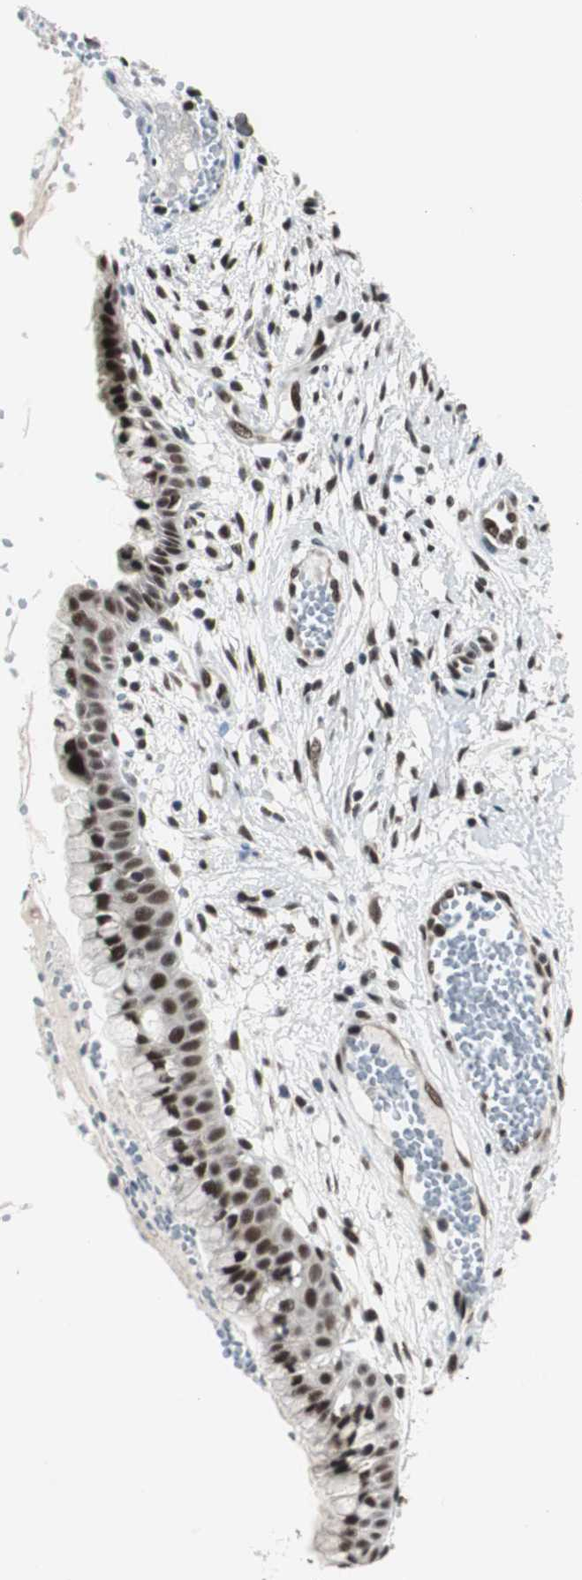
{"staining": {"intensity": "strong", "quantity": ">75%", "location": "nuclear"}, "tissue": "cervix", "cell_type": "Glandular cells", "image_type": "normal", "snomed": [{"axis": "morphology", "description": "Normal tissue, NOS"}, {"axis": "topography", "description": "Cervix"}], "caption": "A photomicrograph of human cervix stained for a protein demonstrates strong nuclear brown staining in glandular cells.", "gene": "CDK9", "patient": {"sex": "female", "age": 39}}